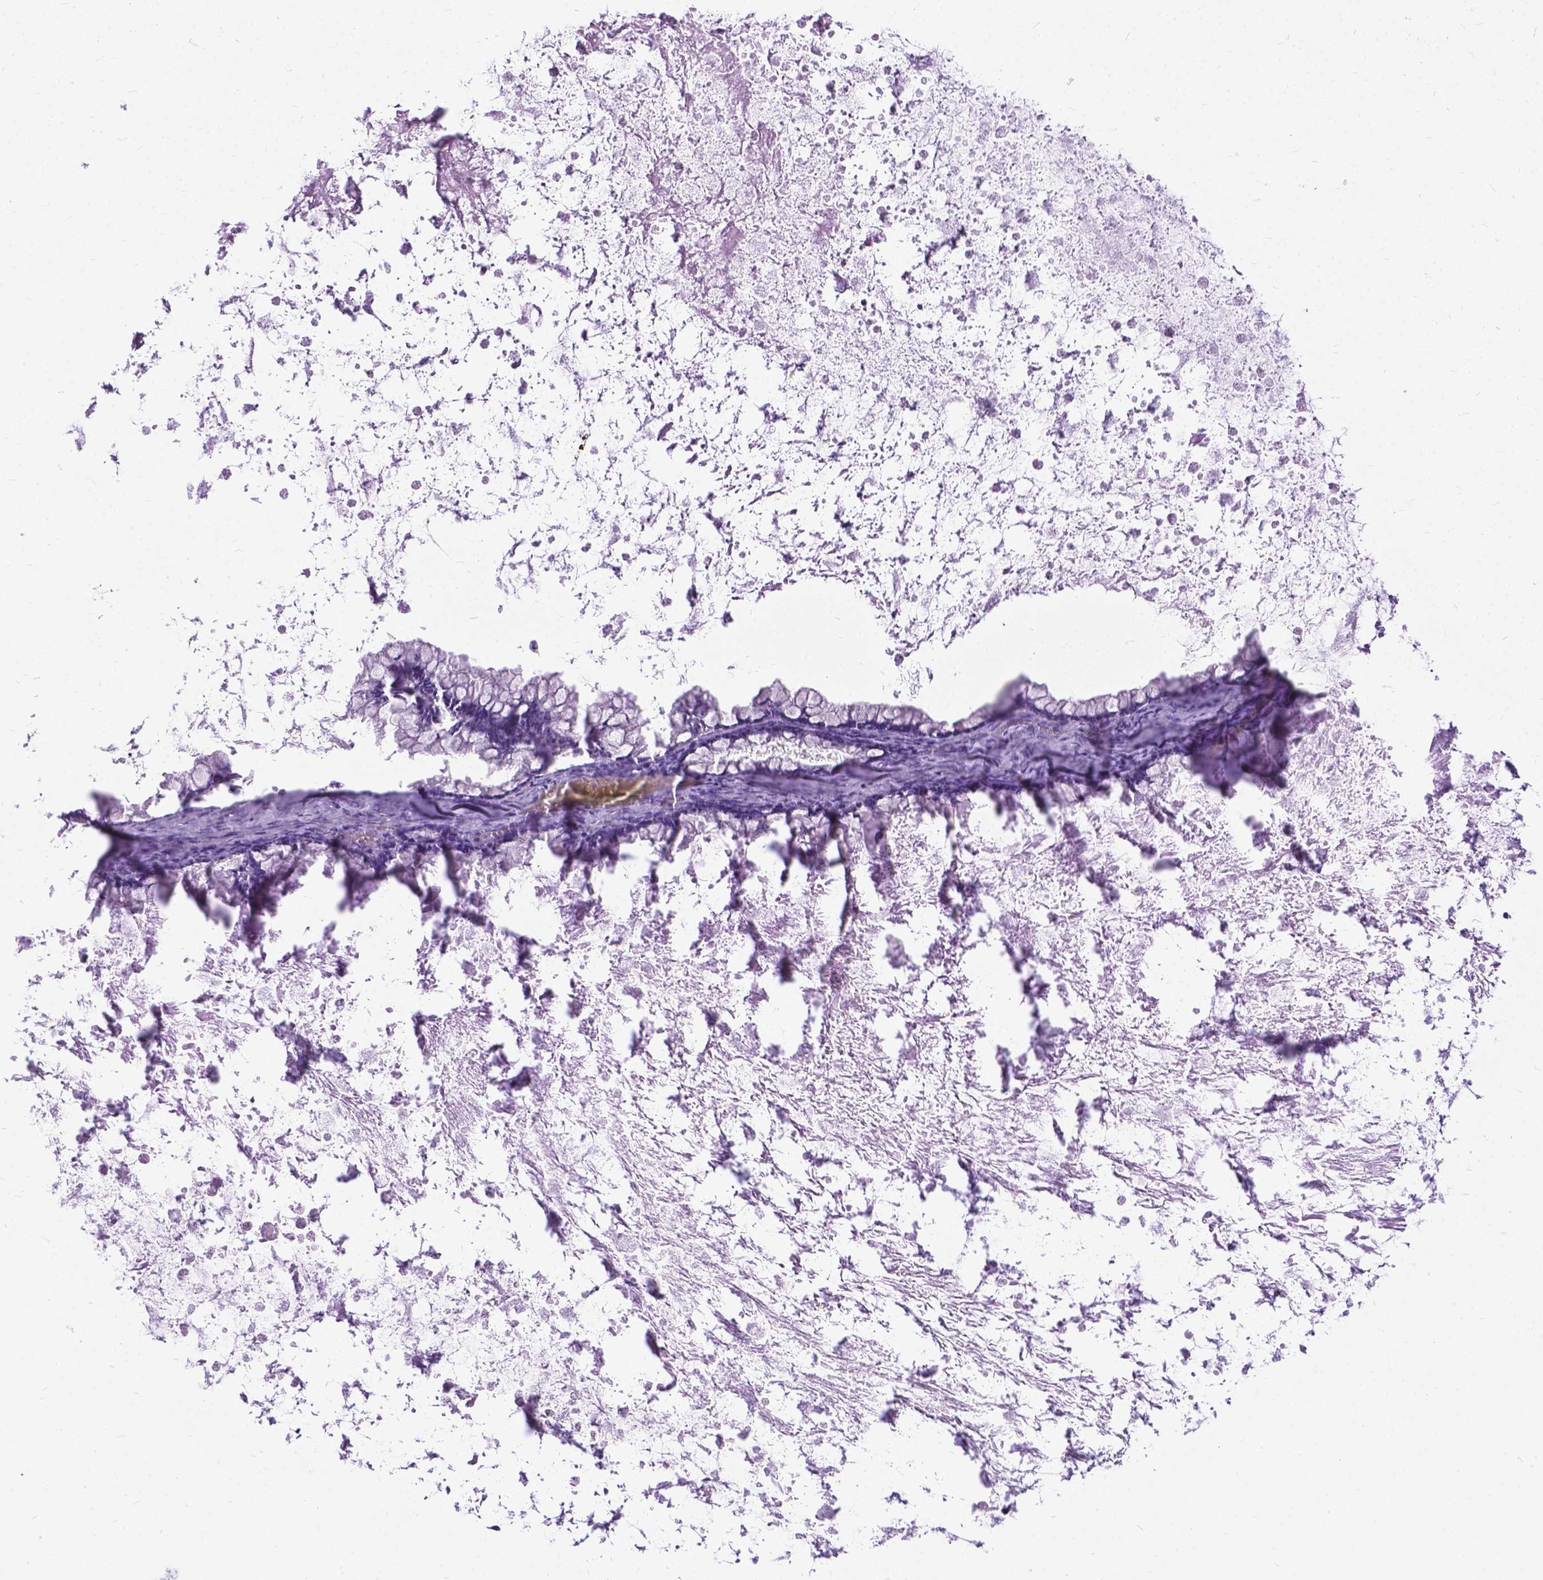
{"staining": {"intensity": "negative", "quantity": "none", "location": "none"}, "tissue": "ovarian cancer", "cell_type": "Tumor cells", "image_type": "cancer", "snomed": [{"axis": "morphology", "description": "Cystadenocarcinoma, mucinous, NOS"}, {"axis": "topography", "description": "Ovary"}], "caption": "The IHC micrograph has no significant expression in tumor cells of ovarian mucinous cystadenocarcinoma tissue.", "gene": "JAK3", "patient": {"sex": "female", "age": 67}}